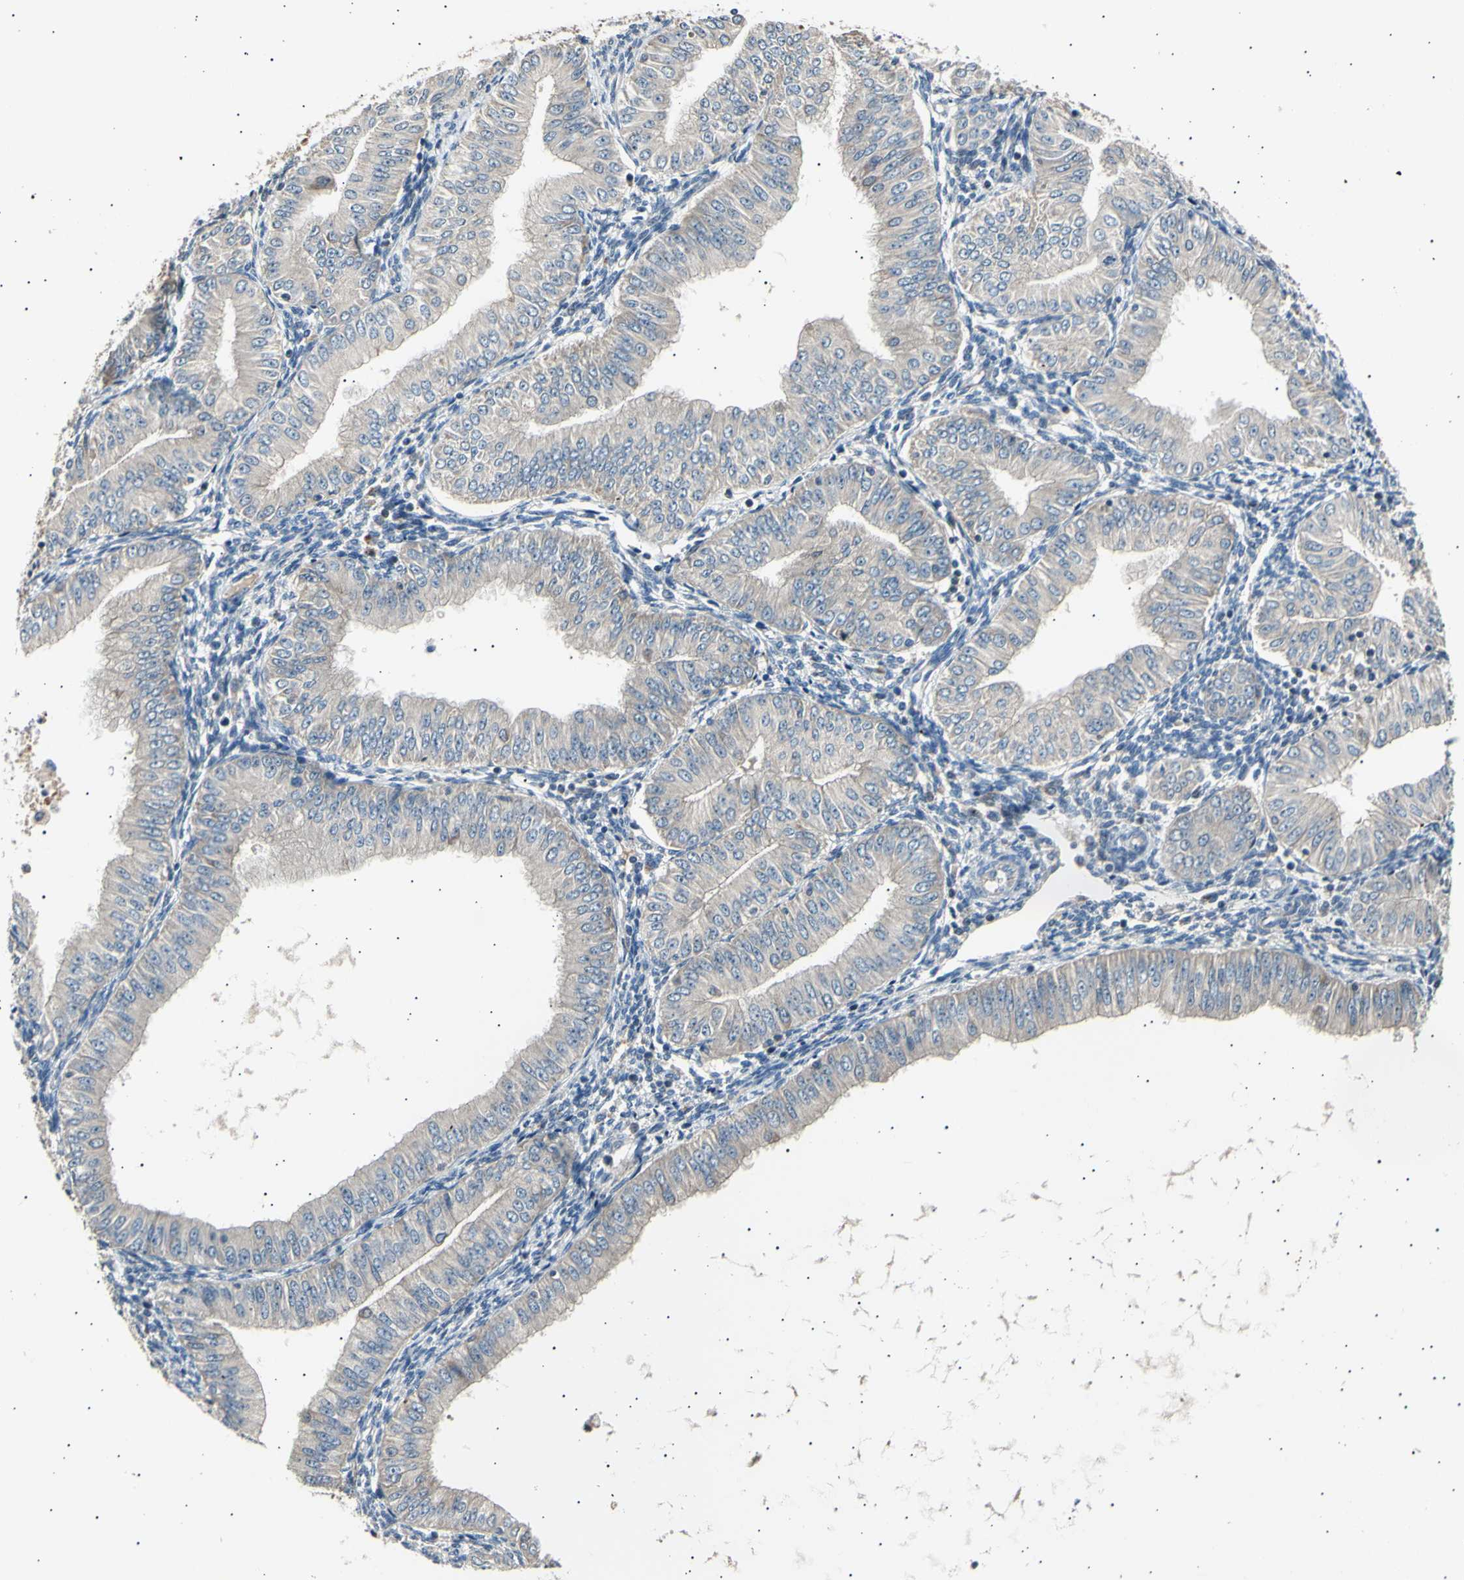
{"staining": {"intensity": "weak", "quantity": ">75%", "location": "cytoplasmic/membranous"}, "tissue": "endometrial cancer", "cell_type": "Tumor cells", "image_type": "cancer", "snomed": [{"axis": "morphology", "description": "Normal tissue, NOS"}, {"axis": "morphology", "description": "Adenocarcinoma, NOS"}, {"axis": "topography", "description": "Endometrium"}], "caption": "This photomicrograph reveals endometrial cancer stained with IHC to label a protein in brown. The cytoplasmic/membranous of tumor cells show weak positivity for the protein. Nuclei are counter-stained blue.", "gene": "ITGA6", "patient": {"sex": "female", "age": 53}}